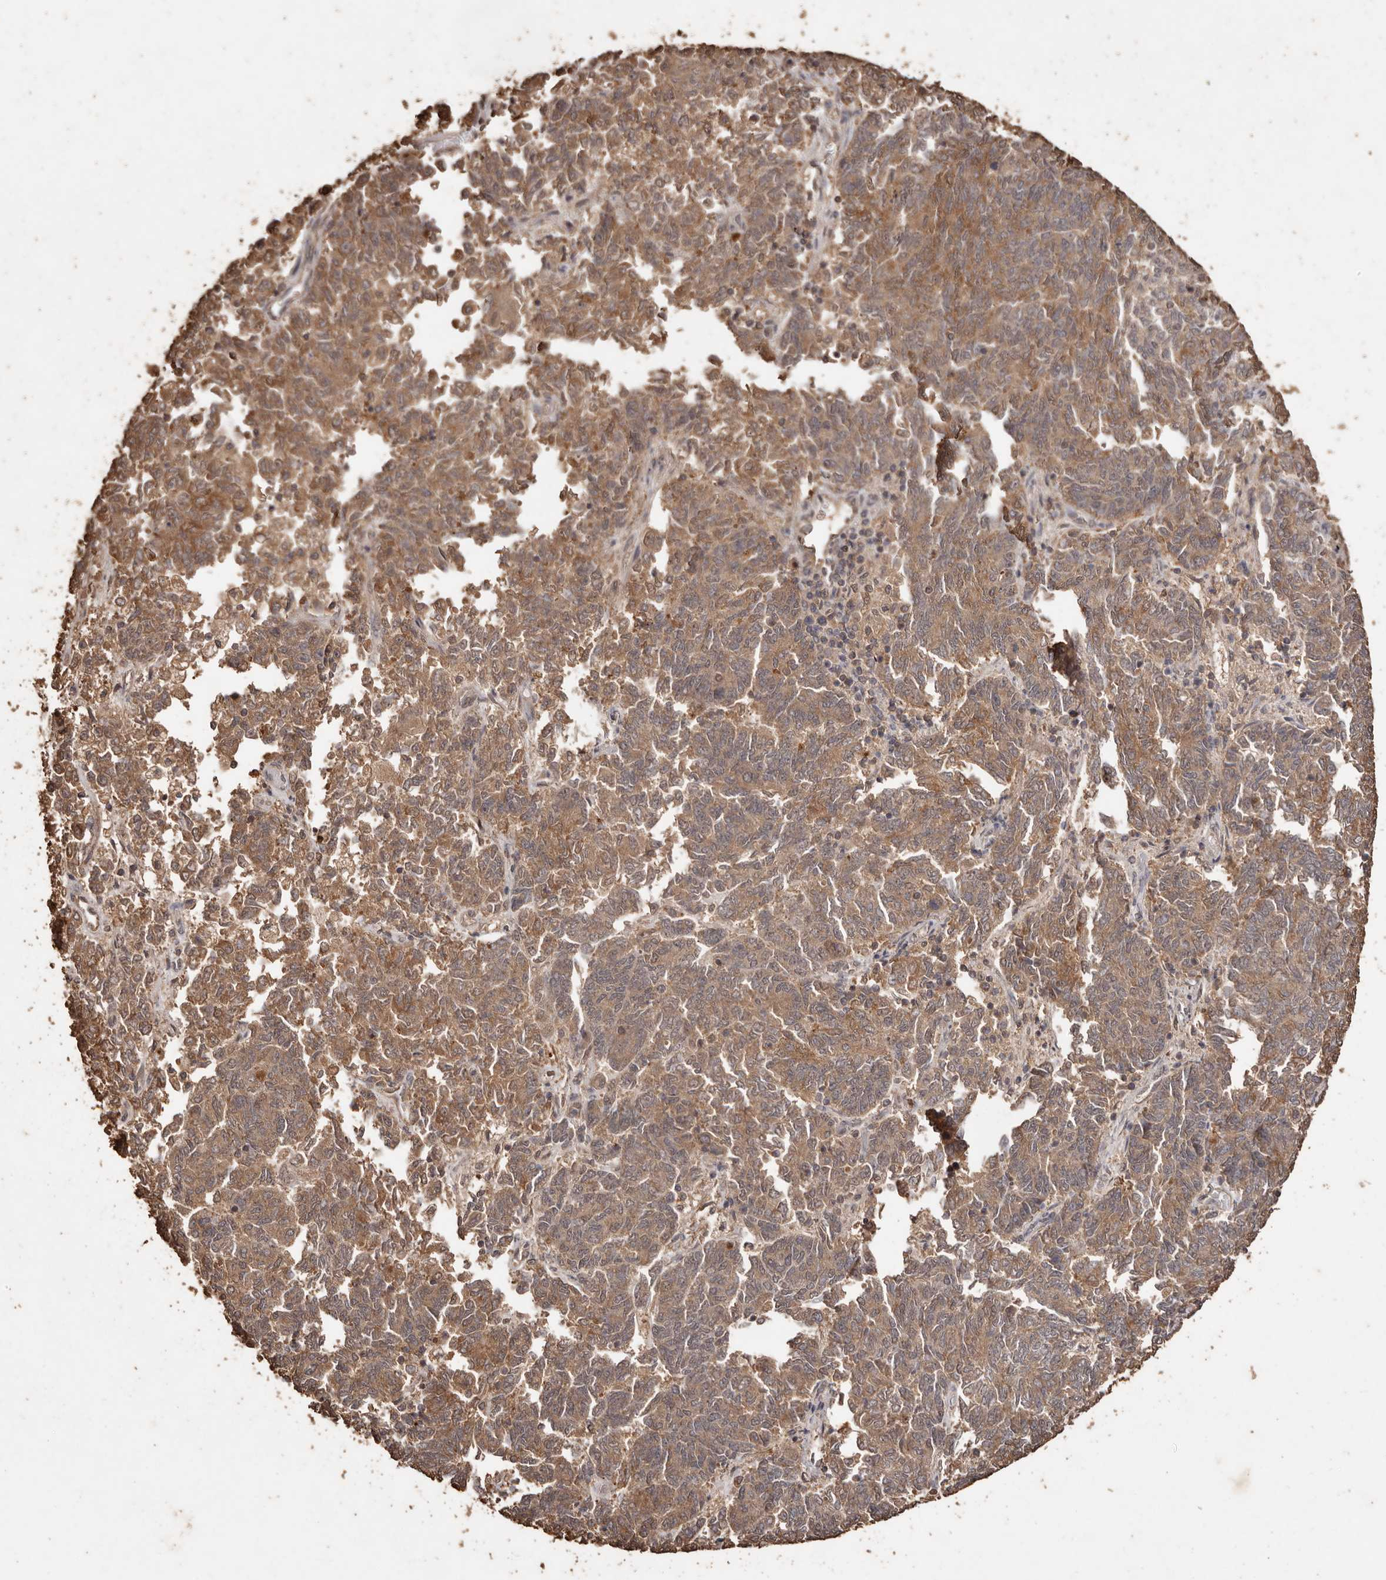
{"staining": {"intensity": "moderate", "quantity": ">75%", "location": "cytoplasmic/membranous"}, "tissue": "endometrial cancer", "cell_type": "Tumor cells", "image_type": "cancer", "snomed": [{"axis": "morphology", "description": "Adenocarcinoma, NOS"}, {"axis": "topography", "description": "Endometrium"}], "caption": "This micrograph displays immunohistochemistry (IHC) staining of human endometrial adenocarcinoma, with medium moderate cytoplasmic/membranous staining in approximately >75% of tumor cells.", "gene": "PKDCC", "patient": {"sex": "female", "age": 80}}